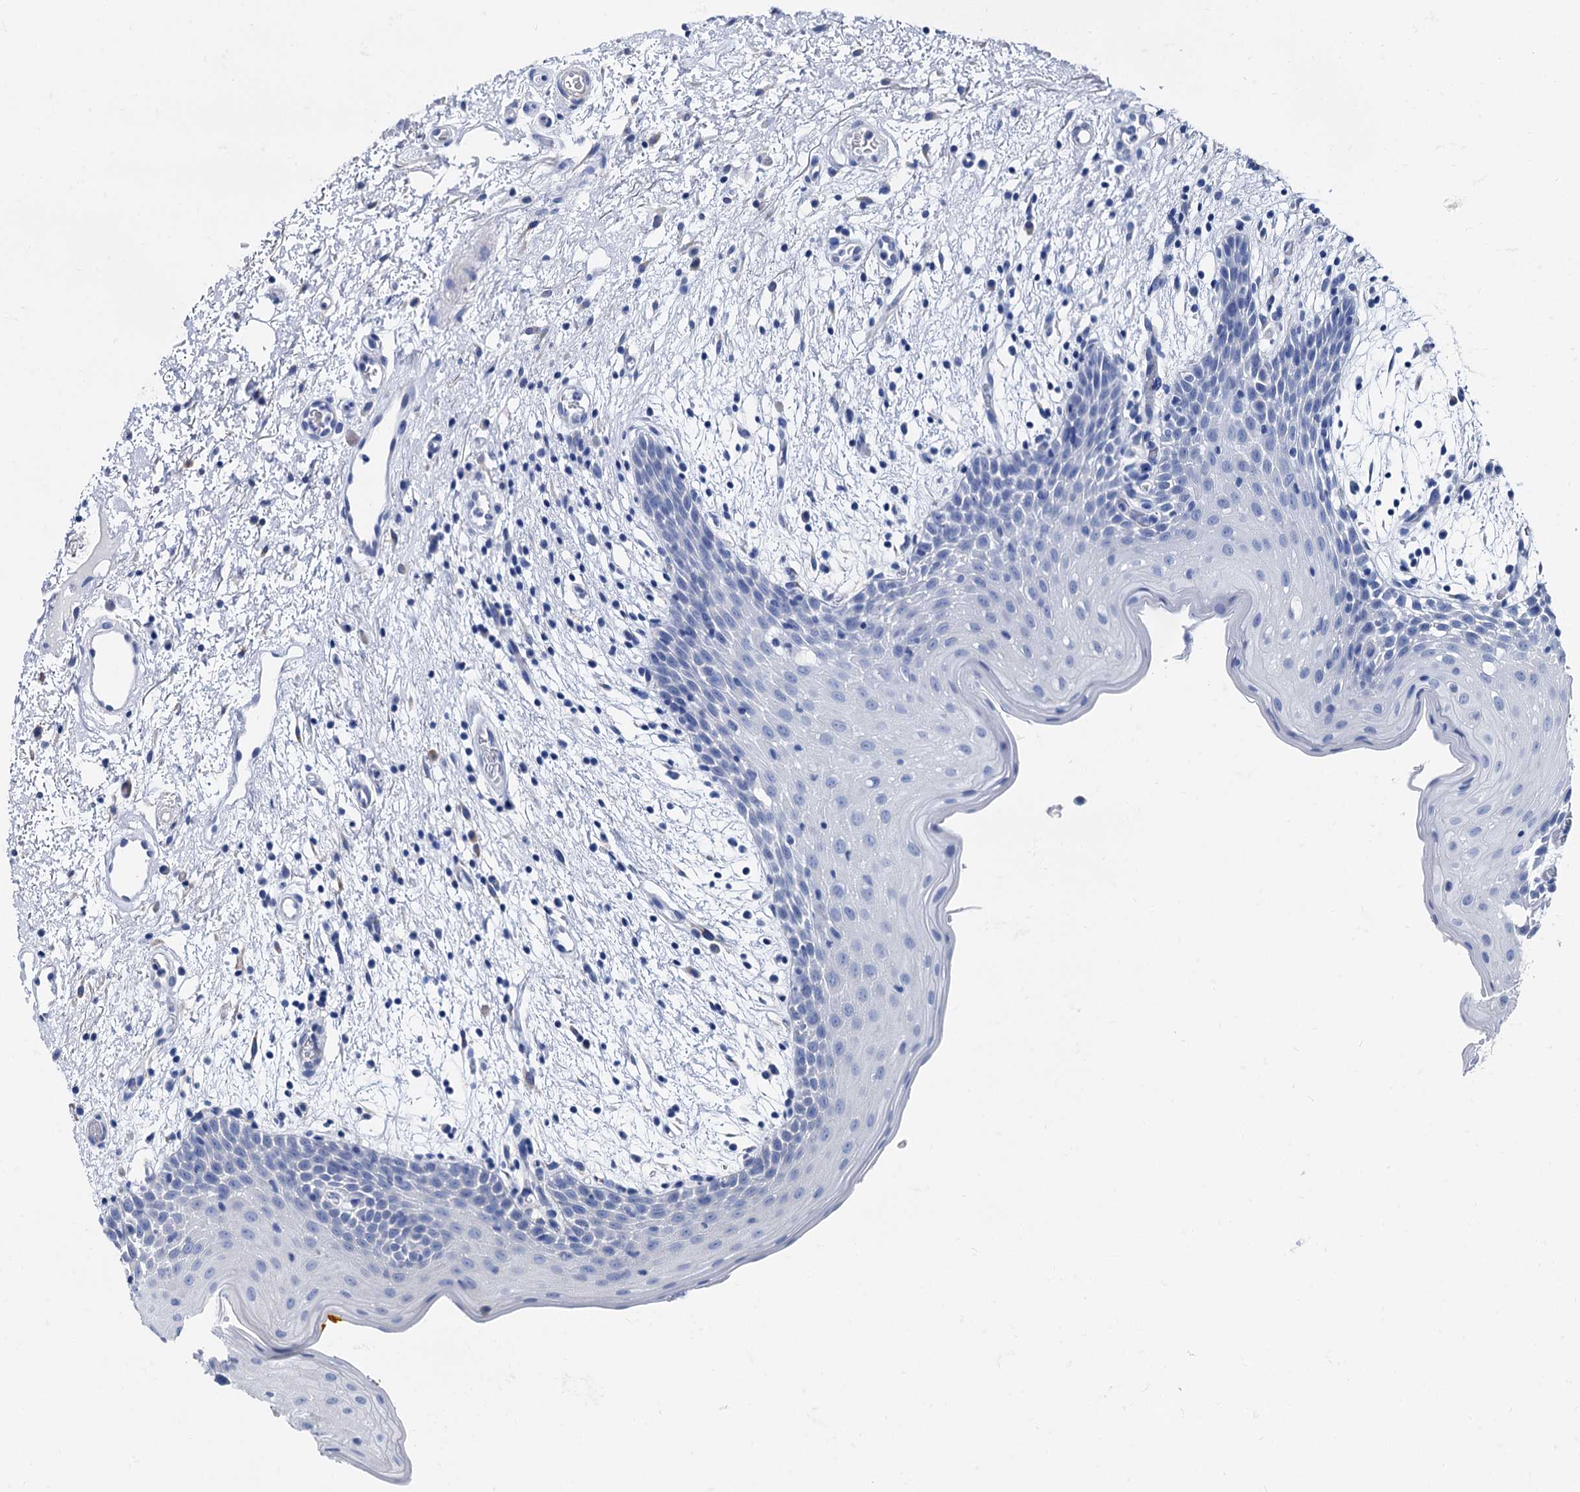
{"staining": {"intensity": "negative", "quantity": "none", "location": "none"}, "tissue": "oral mucosa", "cell_type": "Squamous epithelial cells", "image_type": "normal", "snomed": [{"axis": "morphology", "description": "Normal tissue, NOS"}, {"axis": "topography", "description": "Skeletal muscle"}, {"axis": "topography", "description": "Oral tissue"}, {"axis": "topography", "description": "Salivary gland"}, {"axis": "topography", "description": "Peripheral nerve tissue"}], "caption": "High magnification brightfield microscopy of benign oral mucosa stained with DAB (3,3'-diaminobenzidine) (brown) and counterstained with hematoxylin (blue): squamous epithelial cells show no significant staining.", "gene": "FOXR2", "patient": {"sex": "male", "age": 54}}